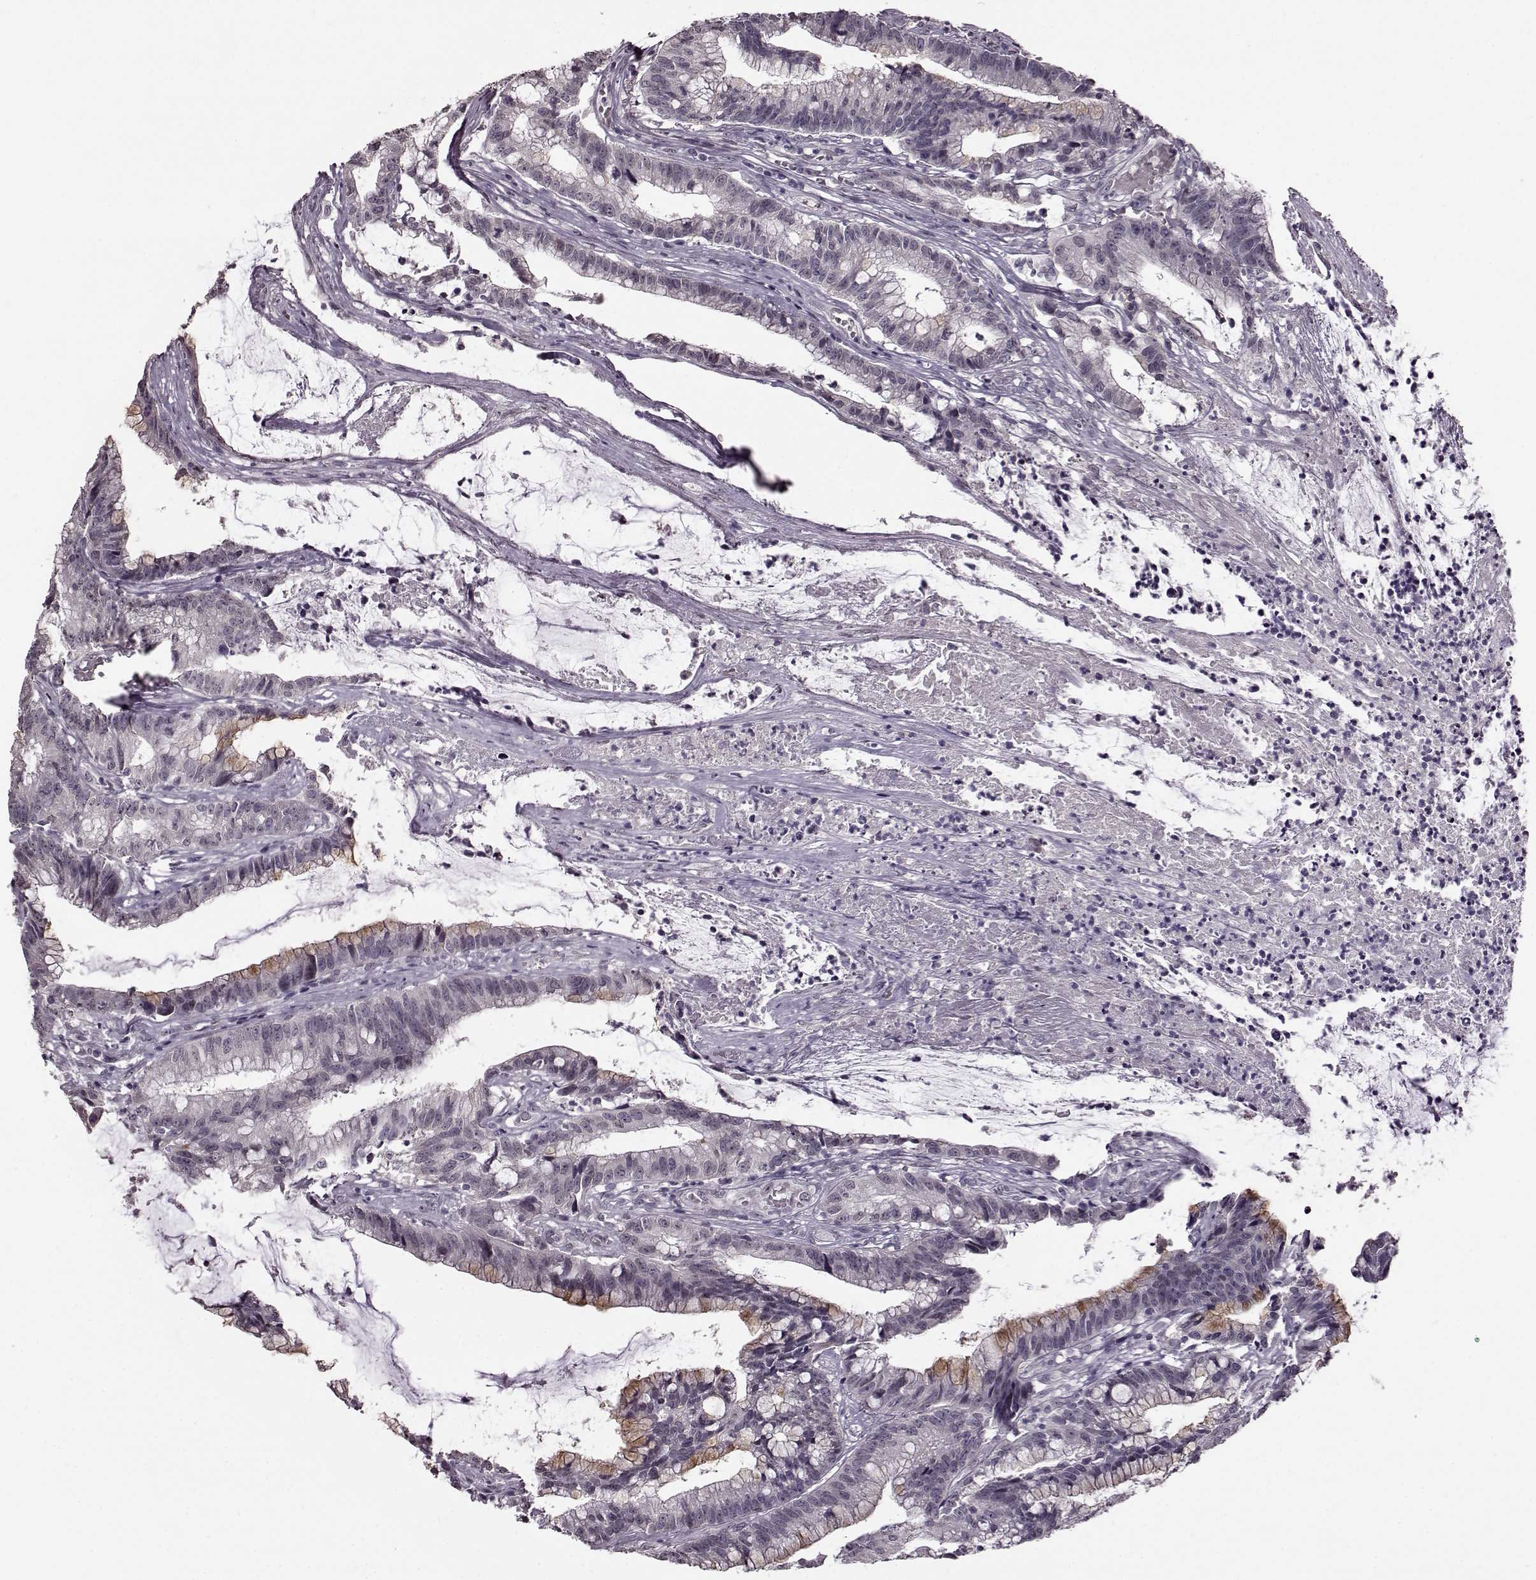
{"staining": {"intensity": "weak", "quantity": "<25%", "location": "cytoplasmic/membranous"}, "tissue": "colorectal cancer", "cell_type": "Tumor cells", "image_type": "cancer", "snomed": [{"axis": "morphology", "description": "Adenocarcinoma, NOS"}, {"axis": "topography", "description": "Colon"}], "caption": "There is no significant staining in tumor cells of colorectal cancer (adenocarcinoma). Nuclei are stained in blue.", "gene": "STX1B", "patient": {"sex": "female", "age": 78}}